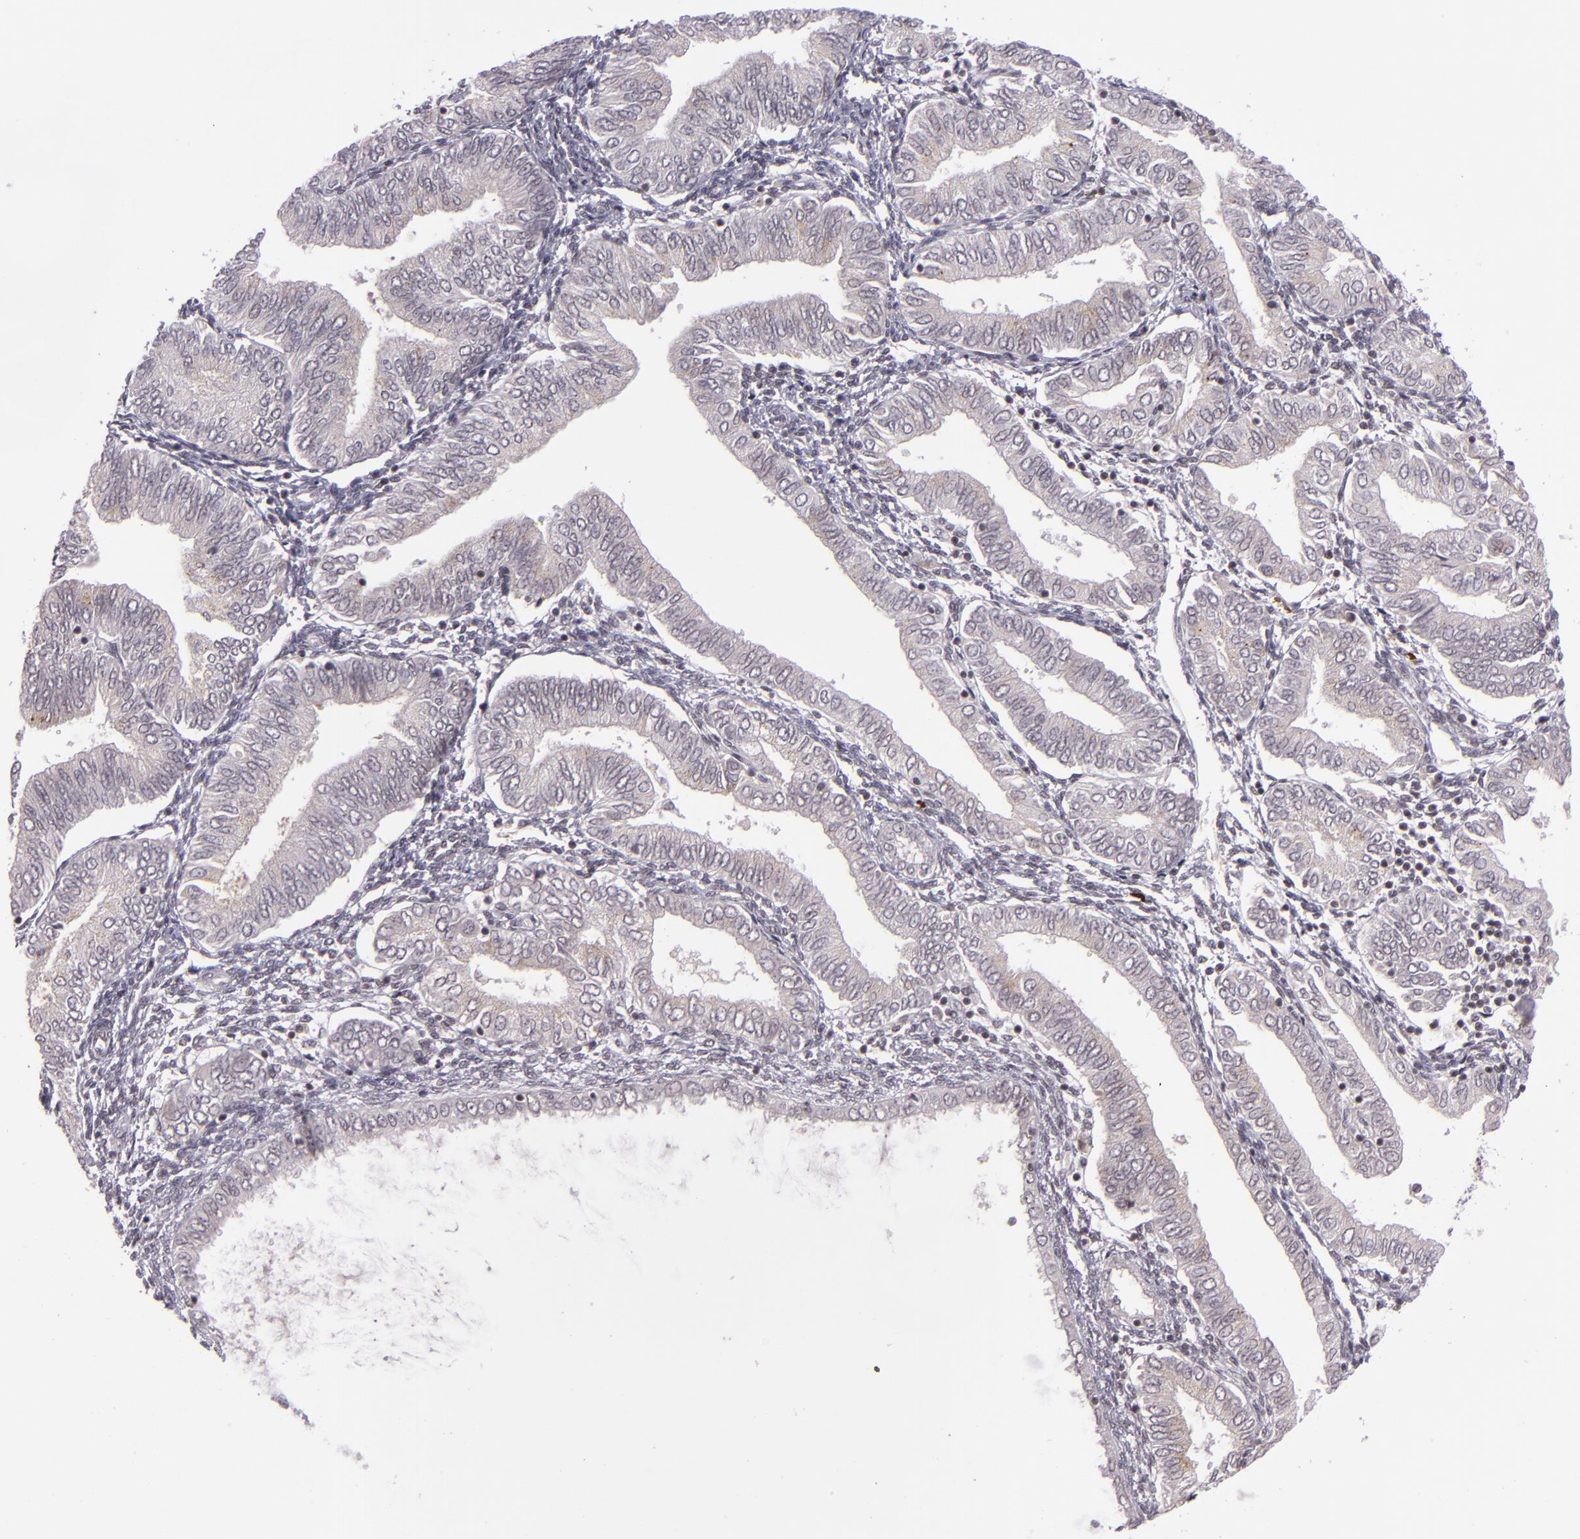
{"staining": {"intensity": "weak", "quantity": ">75%", "location": "cytoplasmic/membranous"}, "tissue": "endometrial cancer", "cell_type": "Tumor cells", "image_type": "cancer", "snomed": [{"axis": "morphology", "description": "Adenocarcinoma, NOS"}, {"axis": "topography", "description": "Endometrium"}], "caption": "Tumor cells demonstrate low levels of weak cytoplasmic/membranous positivity in about >75% of cells in human endometrial cancer. (IHC, brightfield microscopy, high magnification).", "gene": "ZFX", "patient": {"sex": "female", "age": 51}}